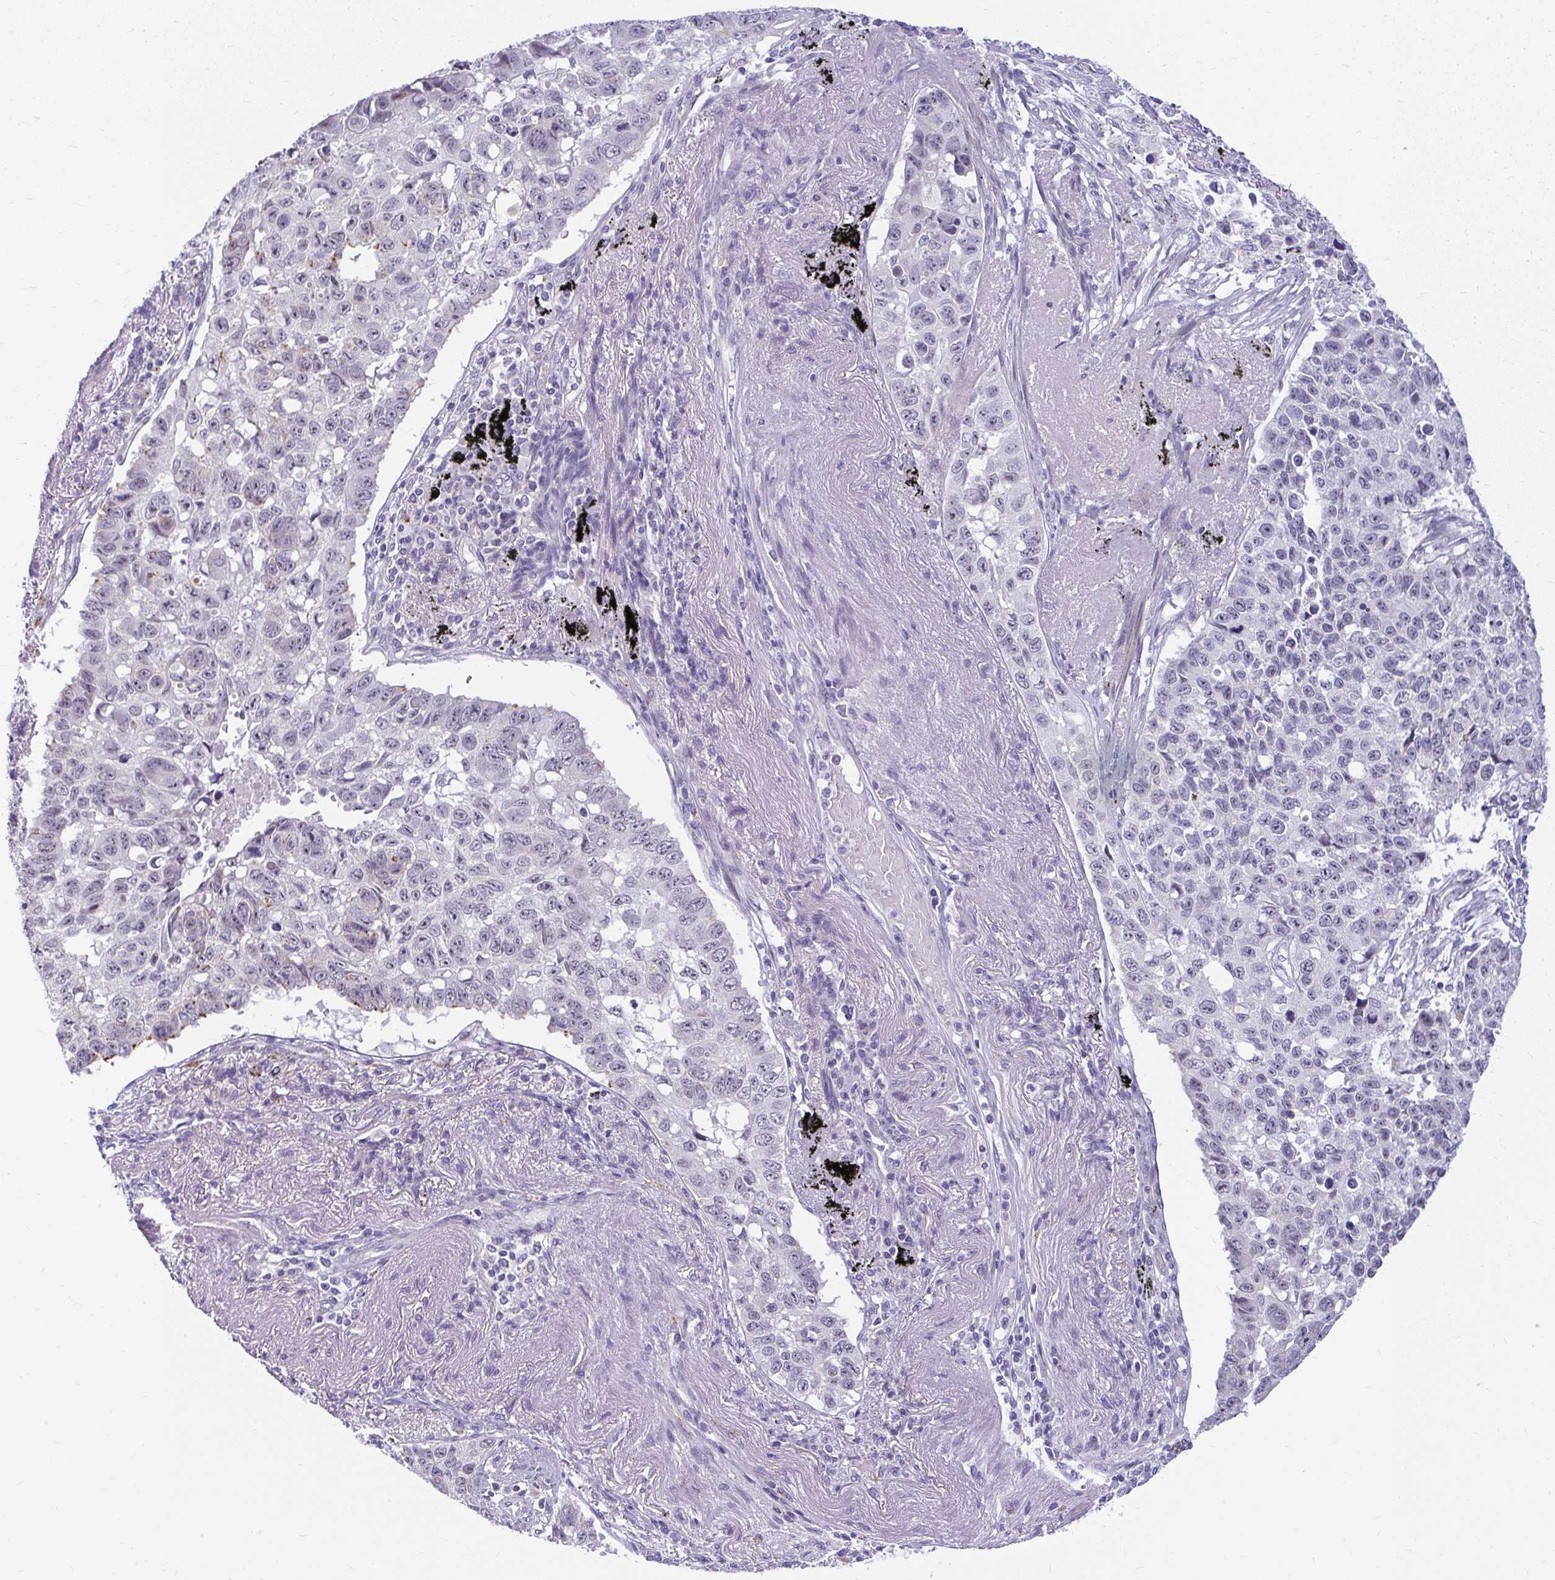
{"staining": {"intensity": "negative", "quantity": "none", "location": "none"}, "tissue": "lung cancer", "cell_type": "Tumor cells", "image_type": "cancer", "snomed": [{"axis": "morphology", "description": "Squamous cell carcinoma, NOS"}, {"axis": "topography", "description": "Lung"}], "caption": "IHC photomicrograph of neoplastic tissue: human squamous cell carcinoma (lung) stained with DAB shows no significant protein positivity in tumor cells. Nuclei are stained in blue.", "gene": "TEX33", "patient": {"sex": "male", "age": 60}}